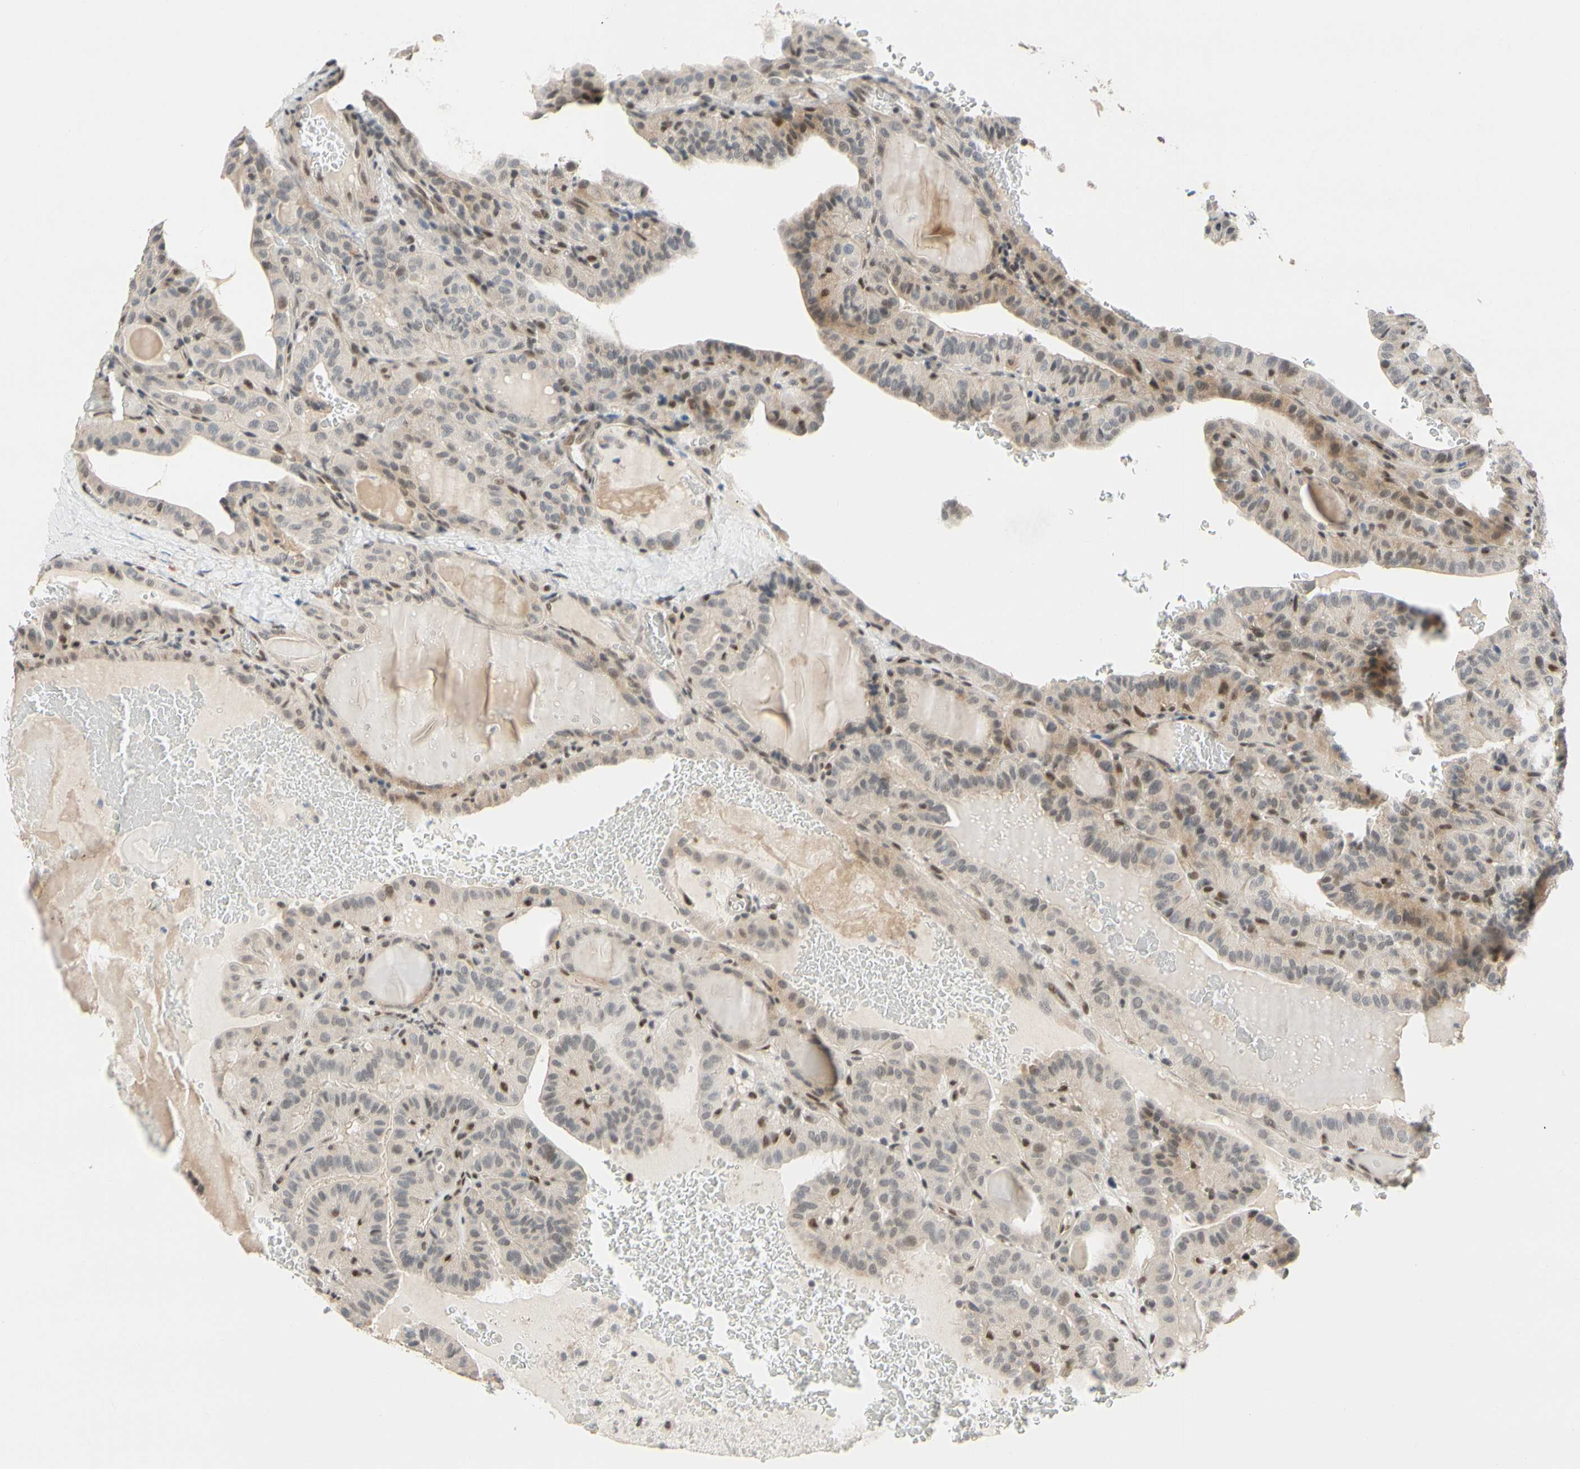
{"staining": {"intensity": "weak", "quantity": "<25%", "location": "cytoplasmic/membranous,nuclear"}, "tissue": "thyroid cancer", "cell_type": "Tumor cells", "image_type": "cancer", "snomed": [{"axis": "morphology", "description": "Papillary adenocarcinoma, NOS"}, {"axis": "topography", "description": "Thyroid gland"}], "caption": "A histopathology image of papillary adenocarcinoma (thyroid) stained for a protein demonstrates no brown staining in tumor cells.", "gene": "TAF4", "patient": {"sex": "male", "age": 77}}